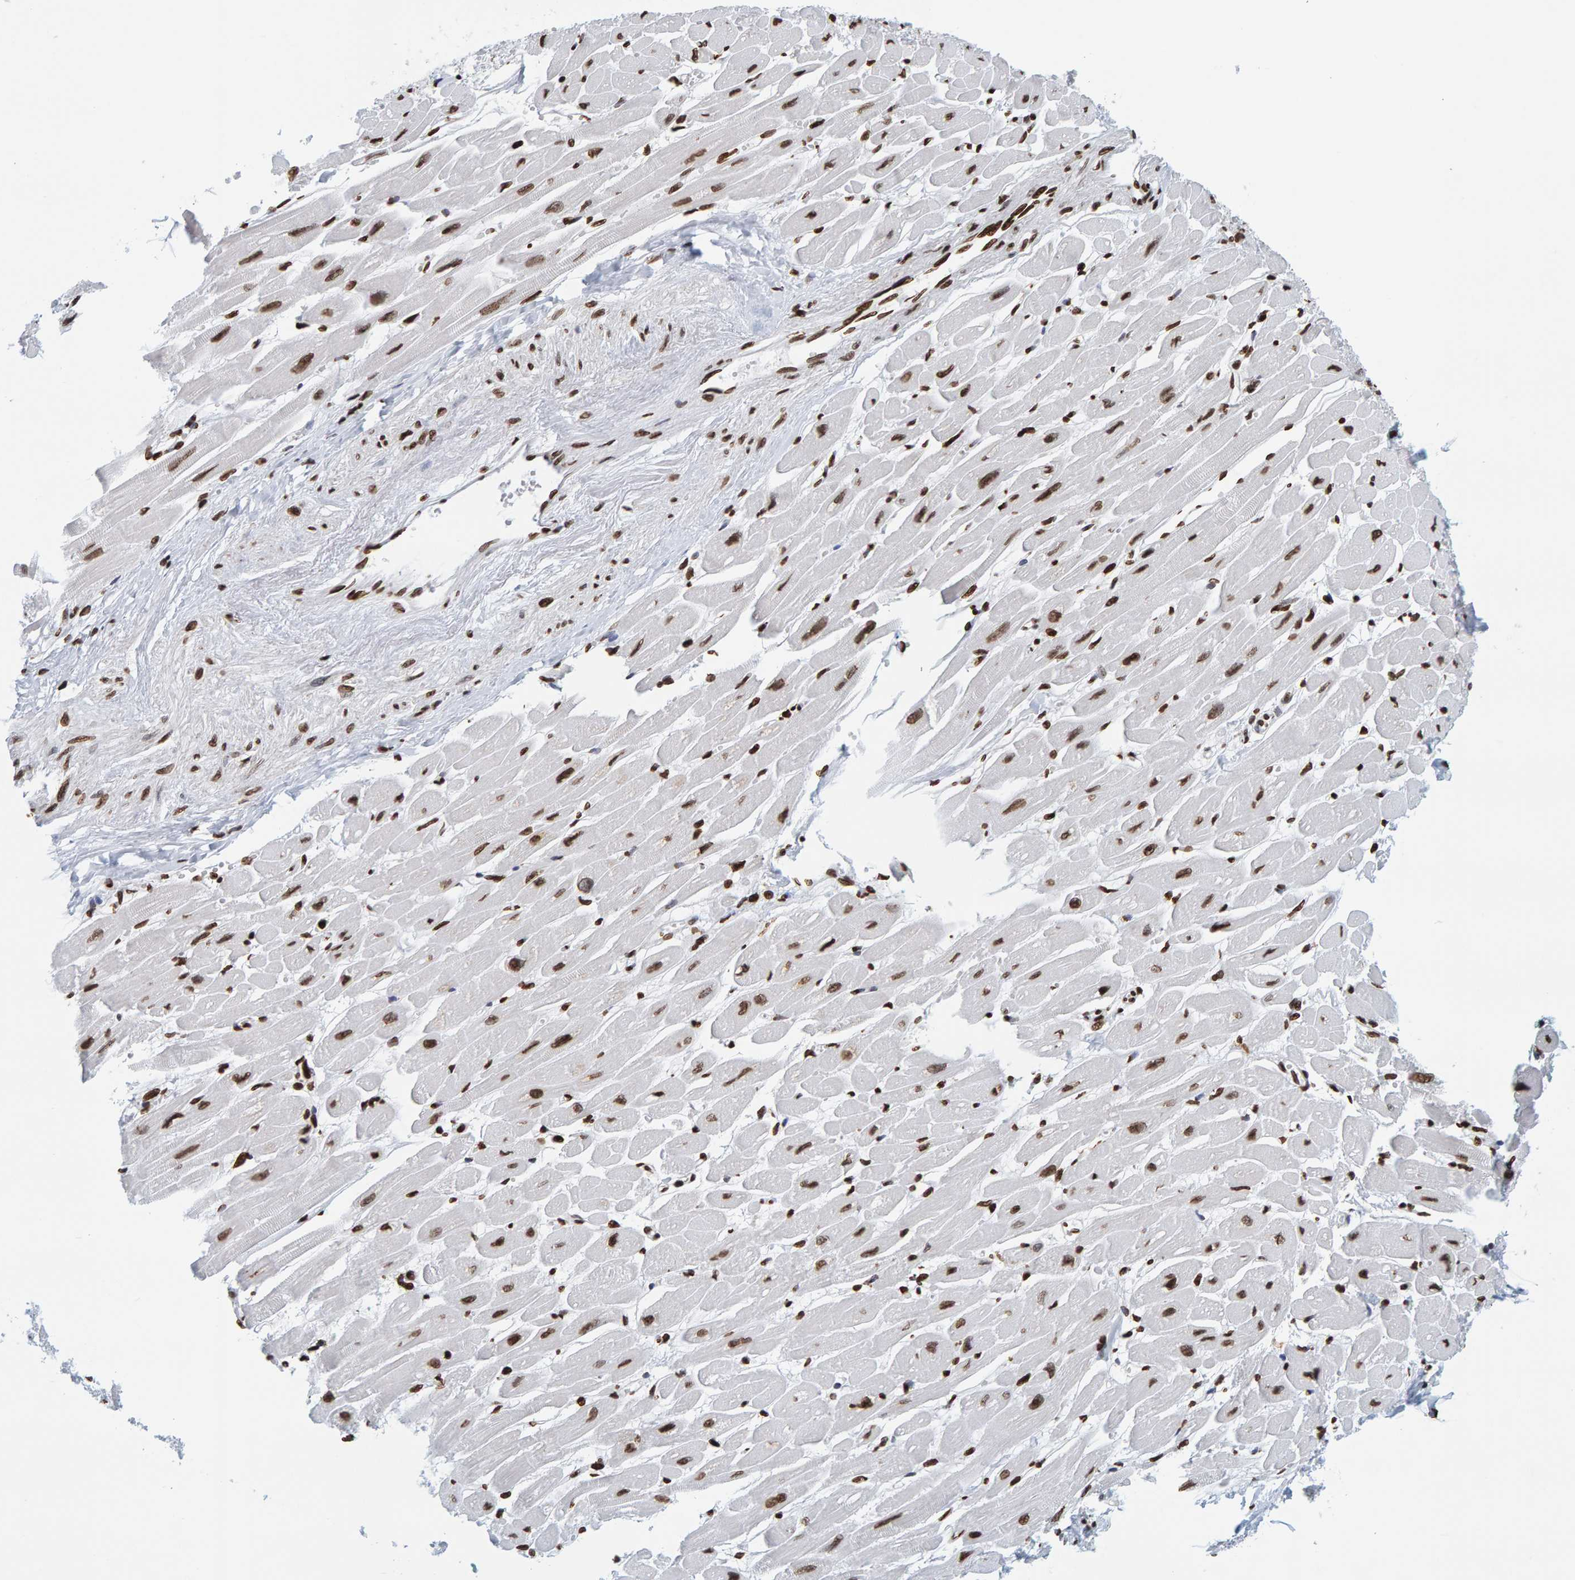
{"staining": {"intensity": "strong", "quantity": ">75%", "location": "nuclear"}, "tissue": "heart muscle", "cell_type": "Cardiomyocytes", "image_type": "normal", "snomed": [{"axis": "morphology", "description": "Normal tissue, NOS"}, {"axis": "topography", "description": "Heart"}], "caption": "Cardiomyocytes display high levels of strong nuclear positivity in approximately >75% of cells in unremarkable heart muscle. (Brightfield microscopy of DAB IHC at high magnification).", "gene": "BRF2", "patient": {"sex": "female", "age": 54}}